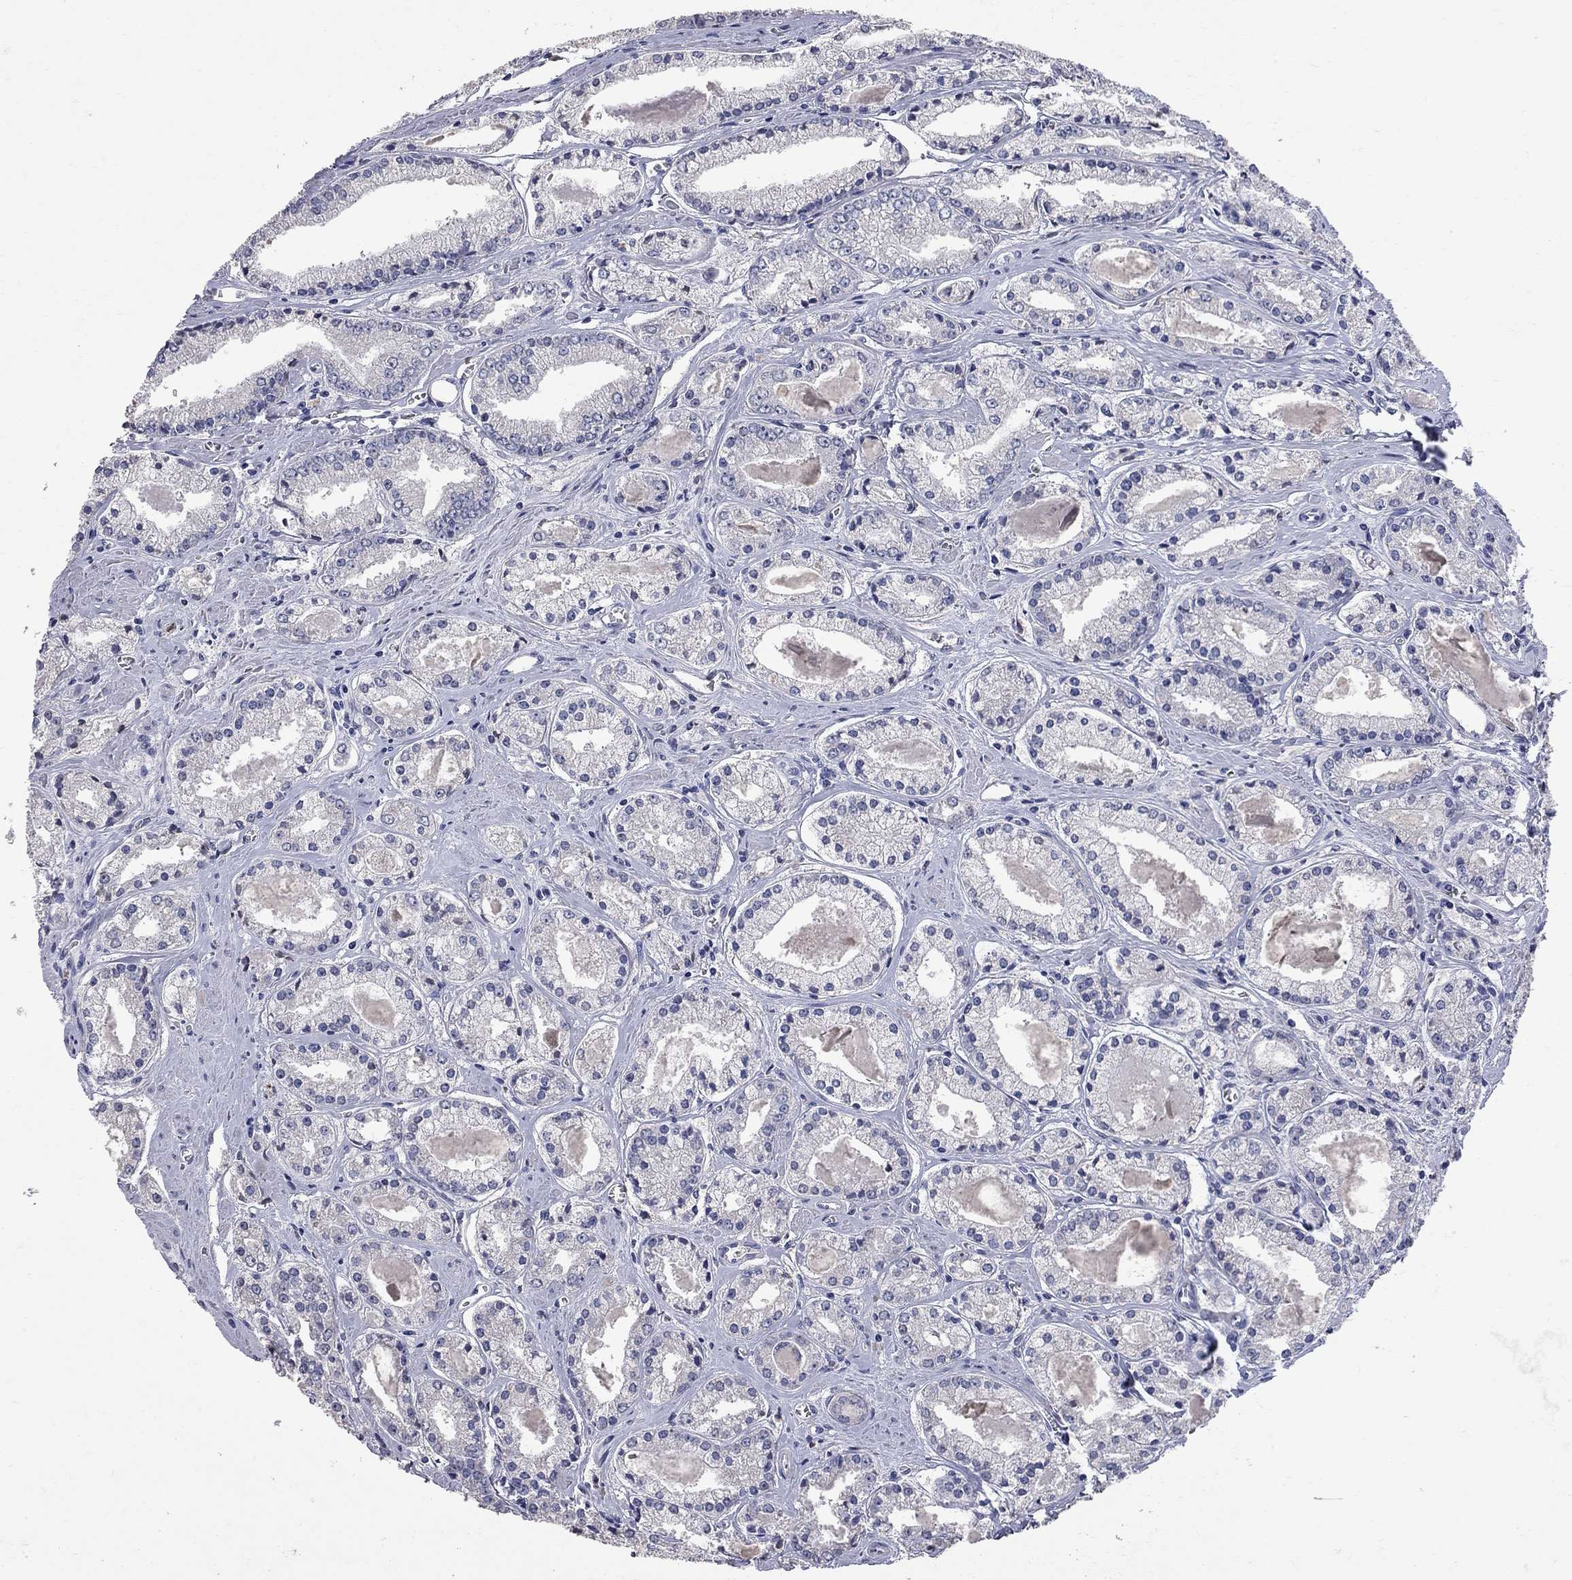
{"staining": {"intensity": "negative", "quantity": "none", "location": "none"}, "tissue": "prostate cancer", "cell_type": "Tumor cells", "image_type": "cancer", "snomed": [{"axis": "morphology", "description": "Adenocarcinoma, NOS"}, {"axis": "topography", "description": "Prostate"}], "caption": "Immunohistochemistry of prostate adenocarcinoma exhibits no staining in tumor cells.", "gene": "NOS2", "patient": {"sex": "male", "age": 72}}